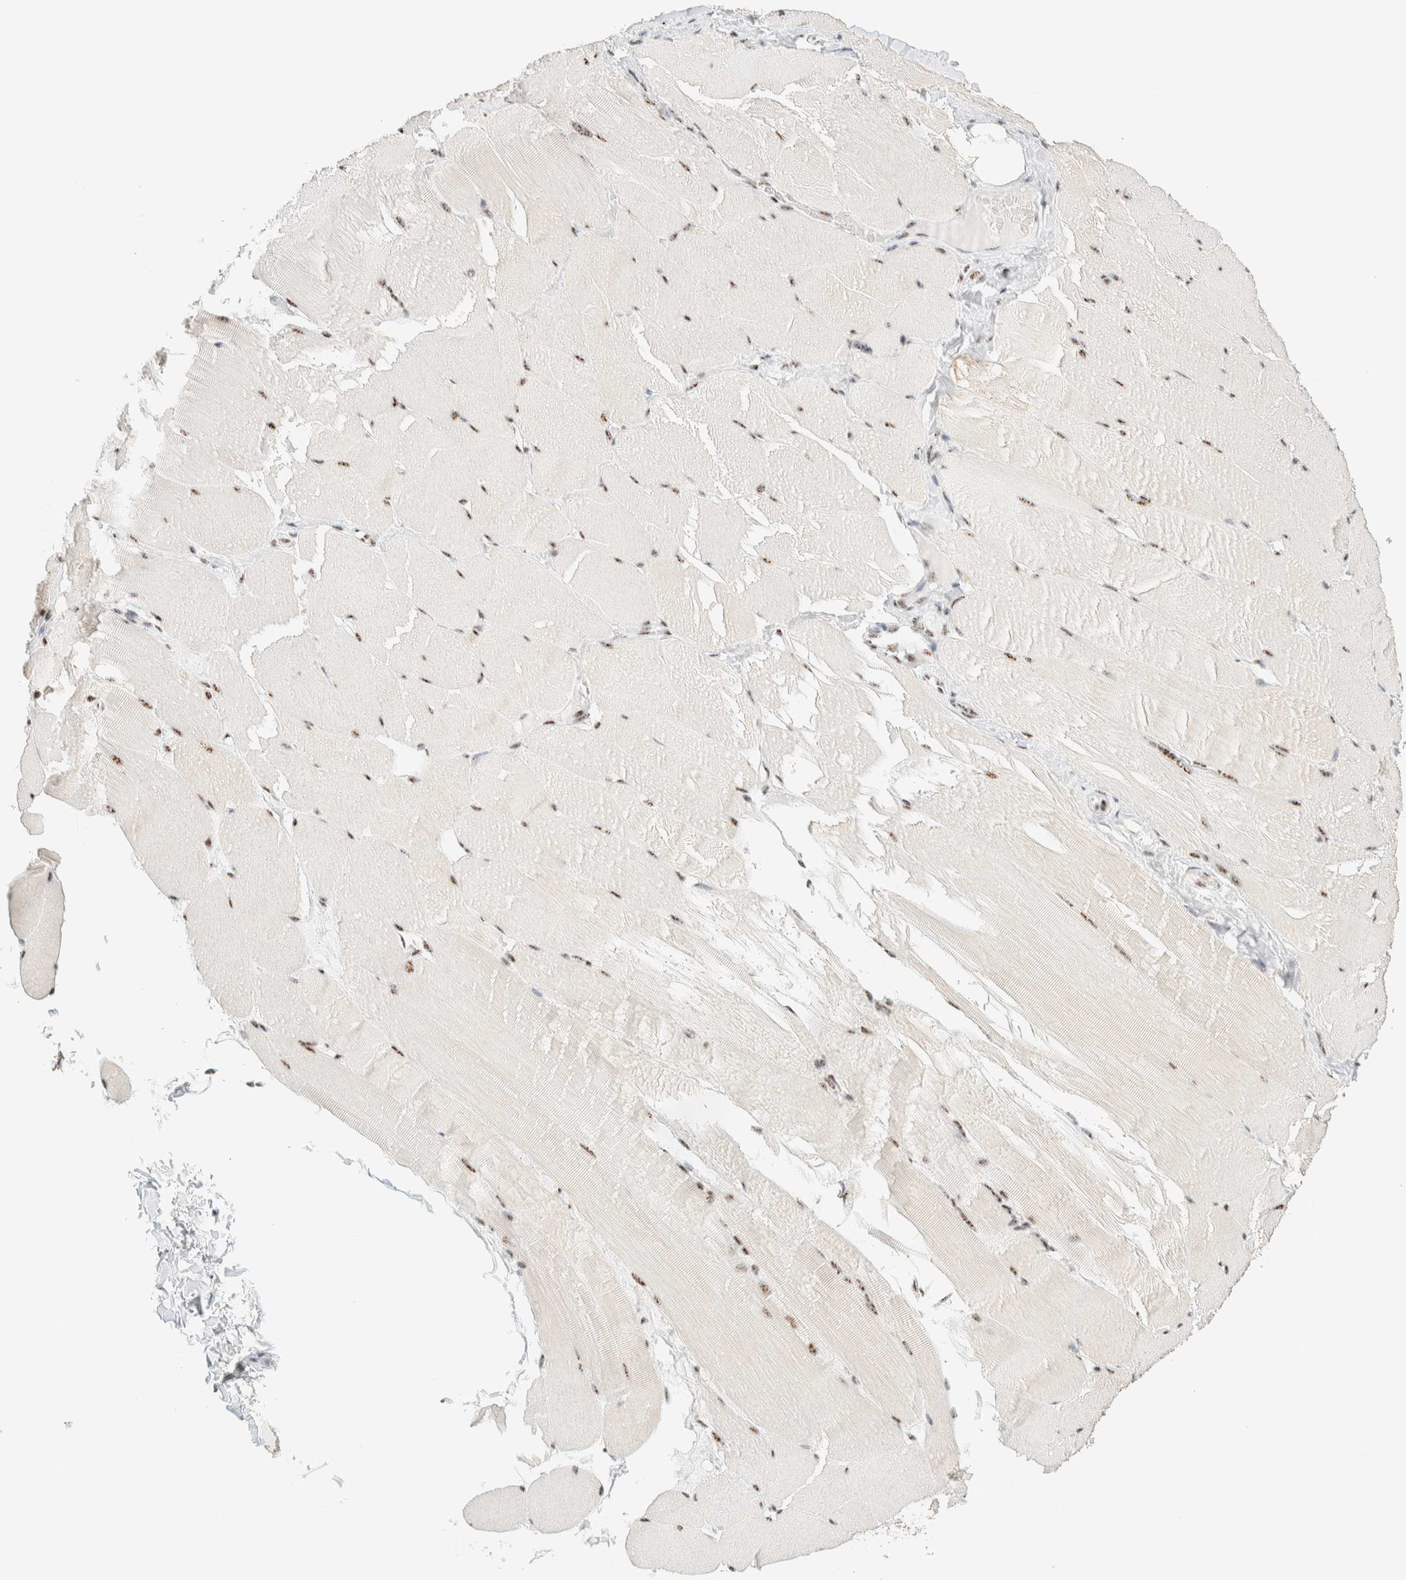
{"staining": {"intensity": "moderate", "quantity": ">75%", "location": "nuclear"}, "tissue": "skeletal muscle", "cell_type": "Myocytes", "image_type": "normal", "snomed": [{"axis": "morphology", "description": "Normal tissue, NOS"}, {"axis": "topography", "description": "Skin"}, {"axis": "topography", "description": "Skeletal muscle"}], "caption": "Brown immunohistochemical staining in normal skeletal muscle displays moderate nuclear expression in approximately >75% of myocytes.", "gene": "SON", "patient": {"sex": "male", "age": 83}}